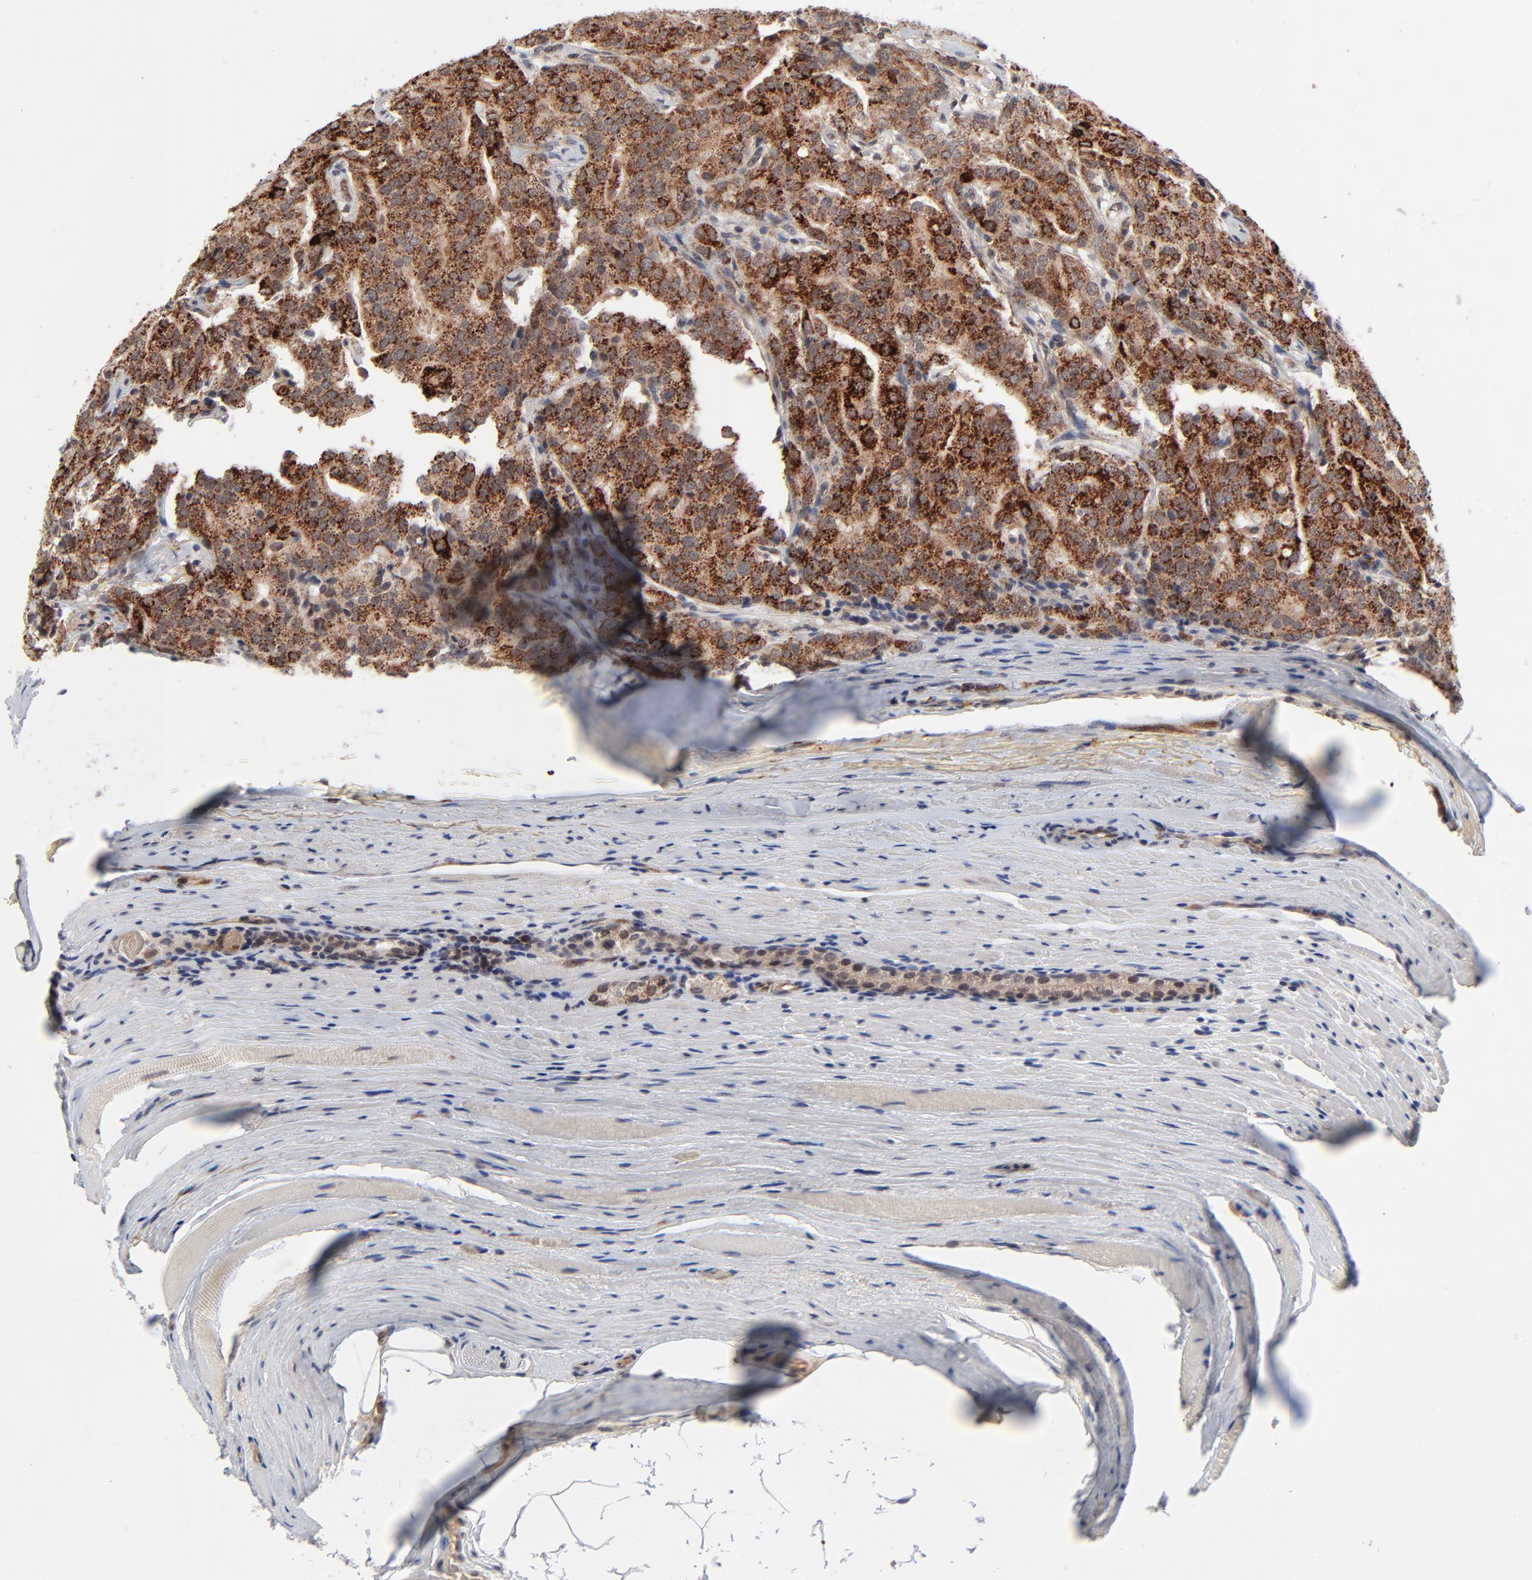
{"staining": {"intensity": "strong", "quantity": ">75%", "location": "cytoplasmic/membranous,nuclear"}, "tissue": "prostate cancer", "cell_type": "Tumor cells", "image_type": "cancer", "snomed": [{"axis": "morphology", "description": "Adenocarcinoma, Medium grade"}, {"axis": "topography", "description": "Prostate"}], "caption": "DAB (3,3'-diaminobenzidine) immunohistochemical staining of medium-grade adenocarcinoma (prostate) displays strong cytoplasmic/membranous and nuclear protein positivity in about >75% of tumor cells. (Stains: DAB (3,3'-diaminobenzidine) in brown, nuclei in blue, Microscopy: brightfield microscopy at high magnification).", "gene": "CASP10", "patient": {"sex": "male", "age": 72}}